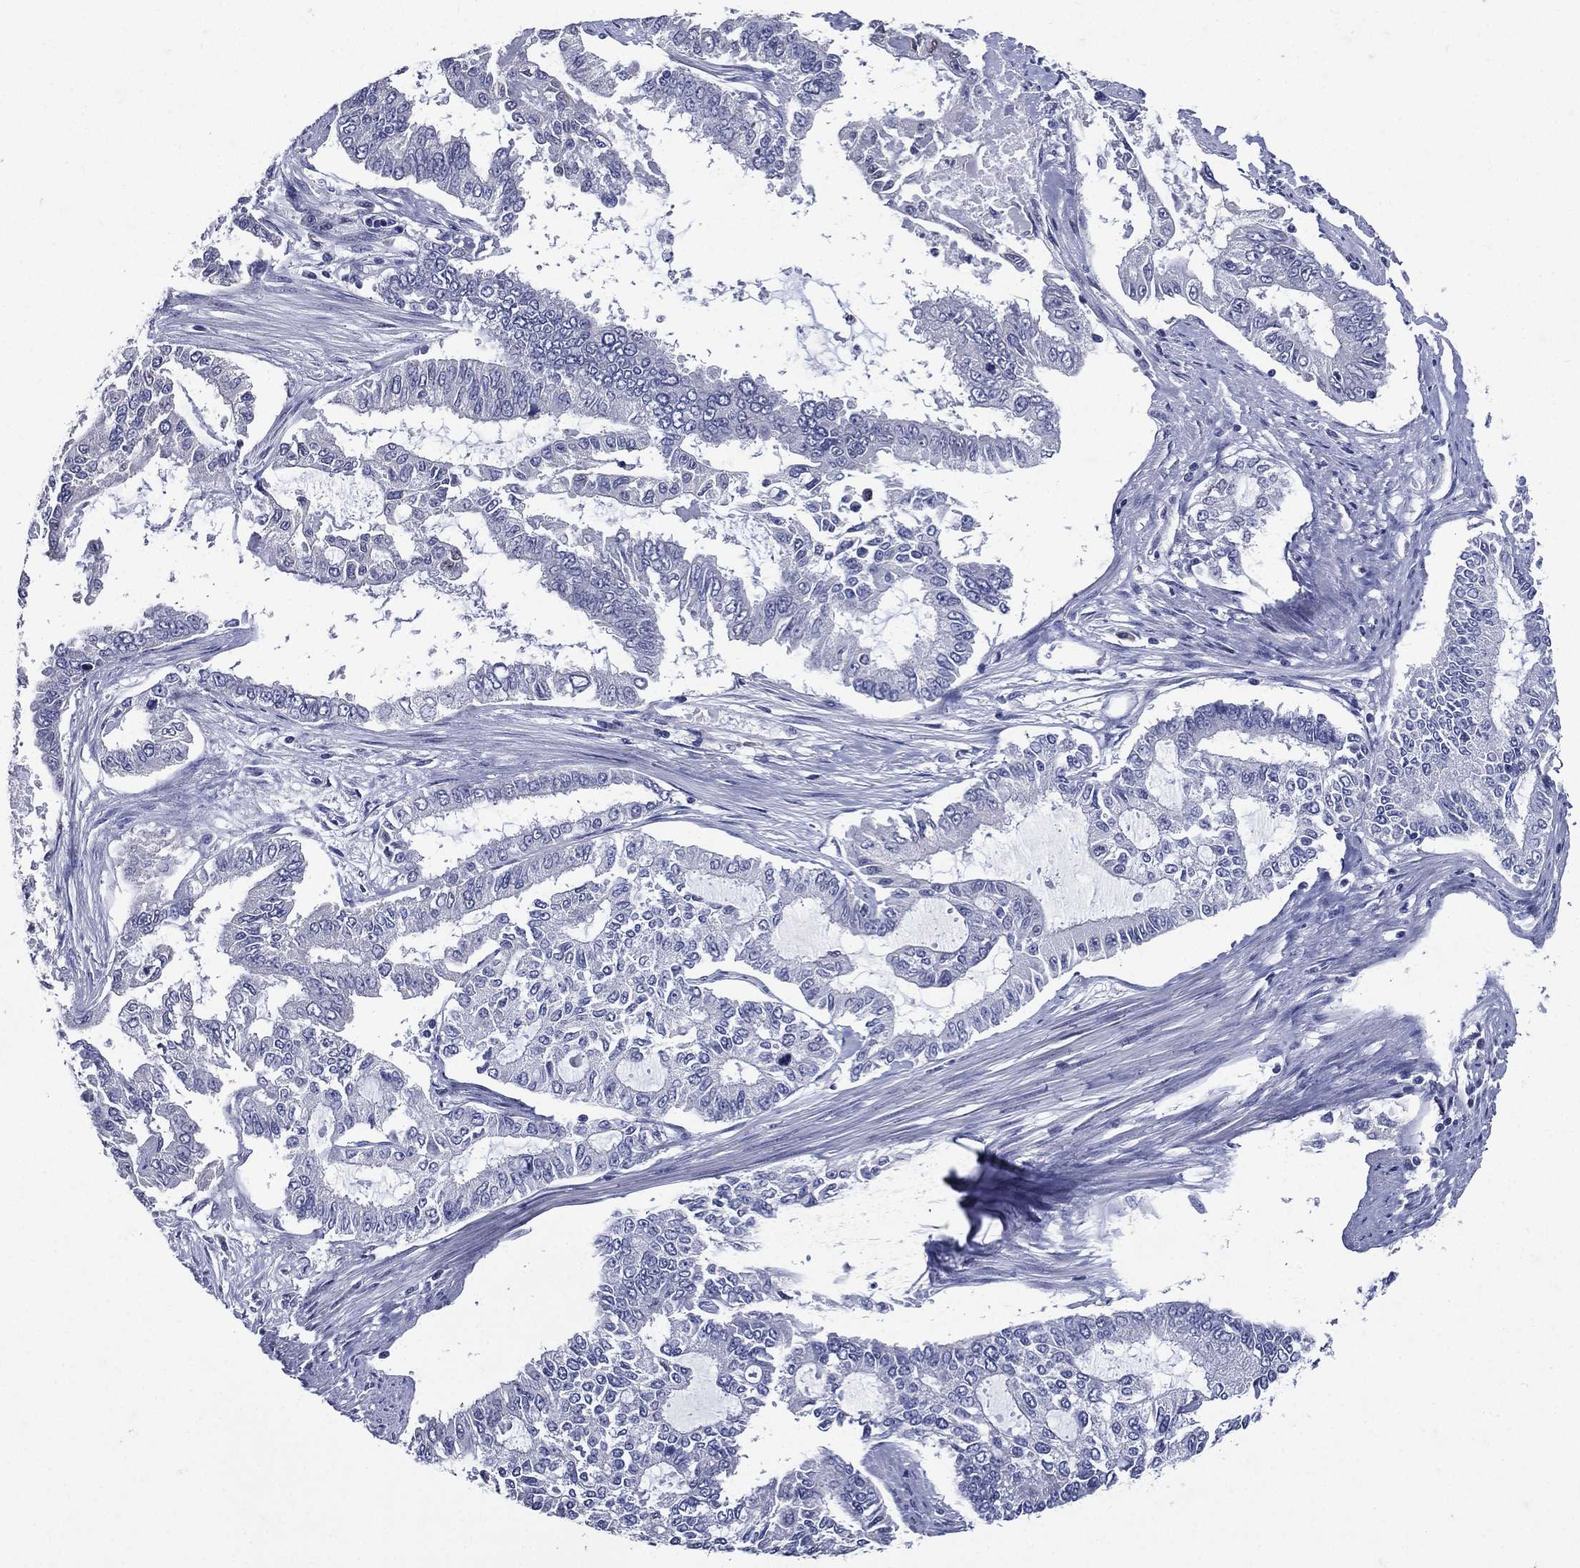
{"staining": {"intensity": "negative", "quantity": "none", "location": "none"}, "tissue": "endometrial cancer", "cell_type": "Tumor cells", "image_type": "cancer", "snomed": [{"axis": "morphology", "description": "Adenocarcinoma, NOS"}, {"axis": "topography", "description": "Uterus"}], "caption": "Human endometrial adenocarcinoma stained for a protein using immunohistochemistry (IHC) demonstrates no positivity in tumor cells.", "gene": "TGM1", "patient": {"sex": "female", "age": 59}}